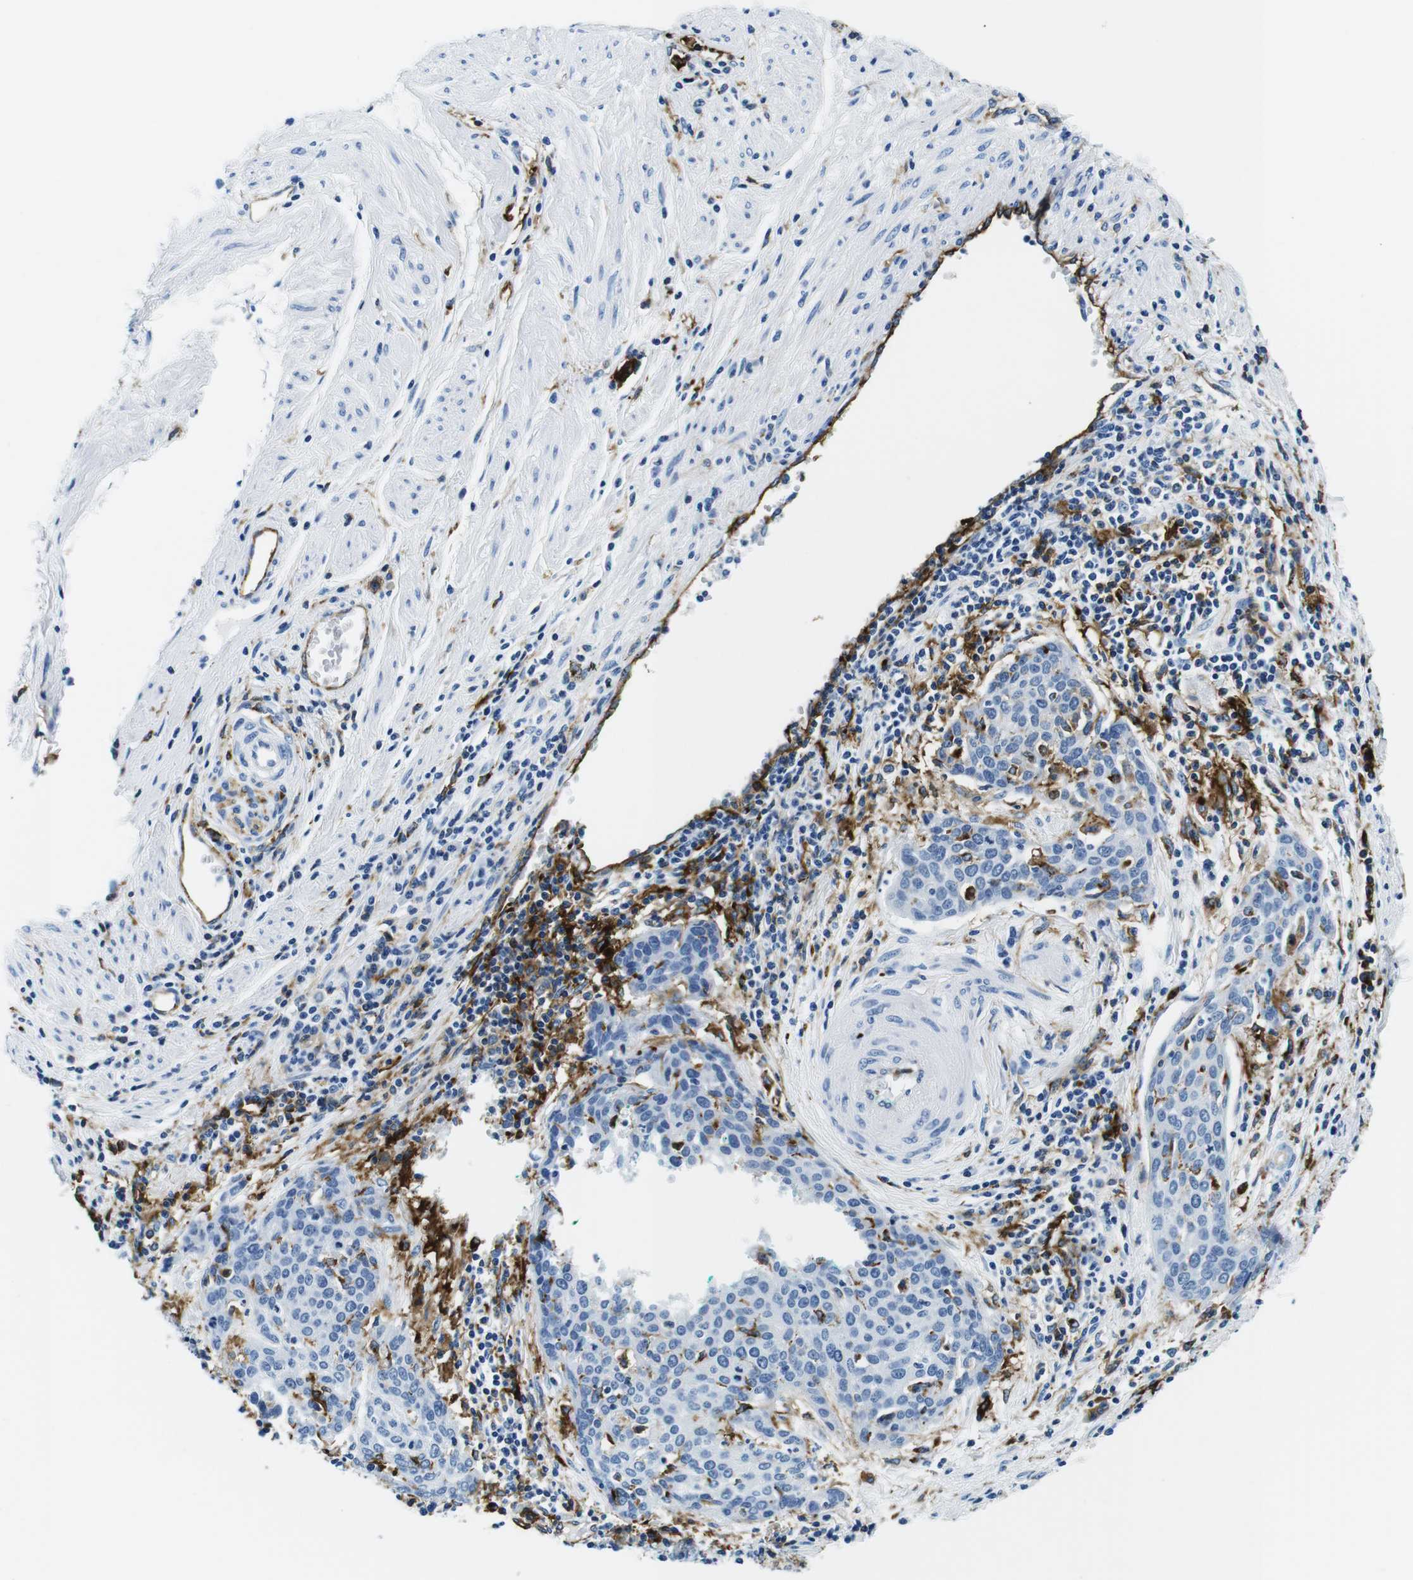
{"staining": {"intensity": "negative", "quantity": "none", "location": "none"}, "tissue": "cervical cancer", "cell_type": "Tumor cells", "image_type": "cancer", "snomed": [{"axis": "morphology", "description": "Squamous cell carcinoma, NOS"}, {"axis": "topography", "description": "Cervix"}], "caption": "This is an immunohistochemistry image of human squamous cell carcinoma (cervical). There is no positivity in tumor cells.", "gene": "HLA-DRB1", "patient": {"sex": "female", "age": 38}}